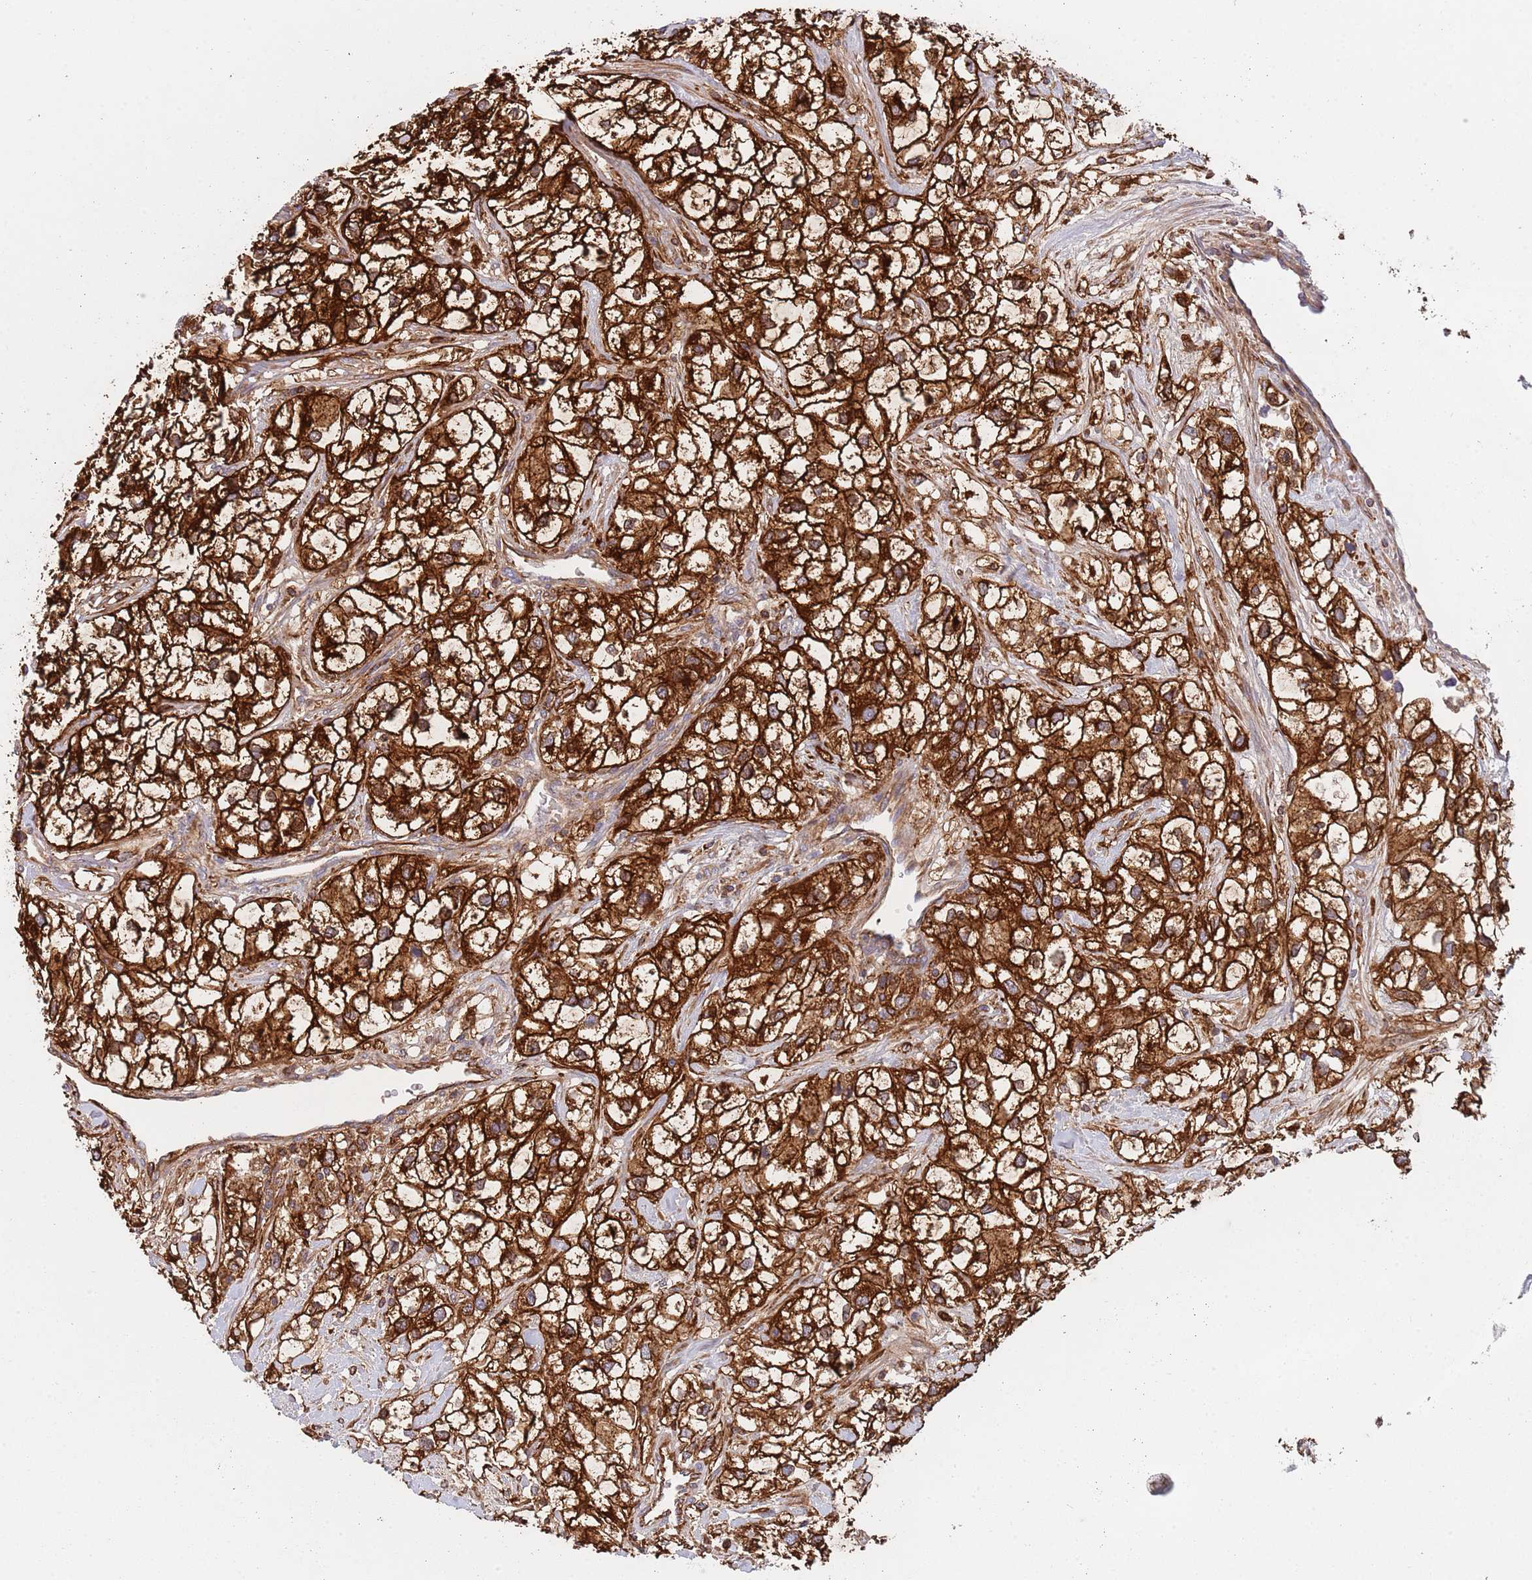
{"staining": {"intensity": "strong", "quantity": ">75%", "location": "cytoplasmic/membranous"}, "tissue": "renal cancer", "cell_type": "Tumor cells", "image_type": "cancer", "snomed": [{"axis": "morphology", "description": "Adenocarcinoma, NOS"}, {"axis": "topography", "description": "Kidney"}], "caption": "Immunohistochemistry staining of adenocarcinoma (renal), which displays high levels of strong cytoplasmic/membranous positivity in about >75% of tumor cells indicating strong cytoplasmic/membranous protein positivity. The staining was performed using DAB (3,3'-diaminobenzidine) (brown) for protein detection and nuclei were counterstained in hematoxylin (blue).", "gene": "ZMYM5", "patient": {"sex": "male", "age": 59}}